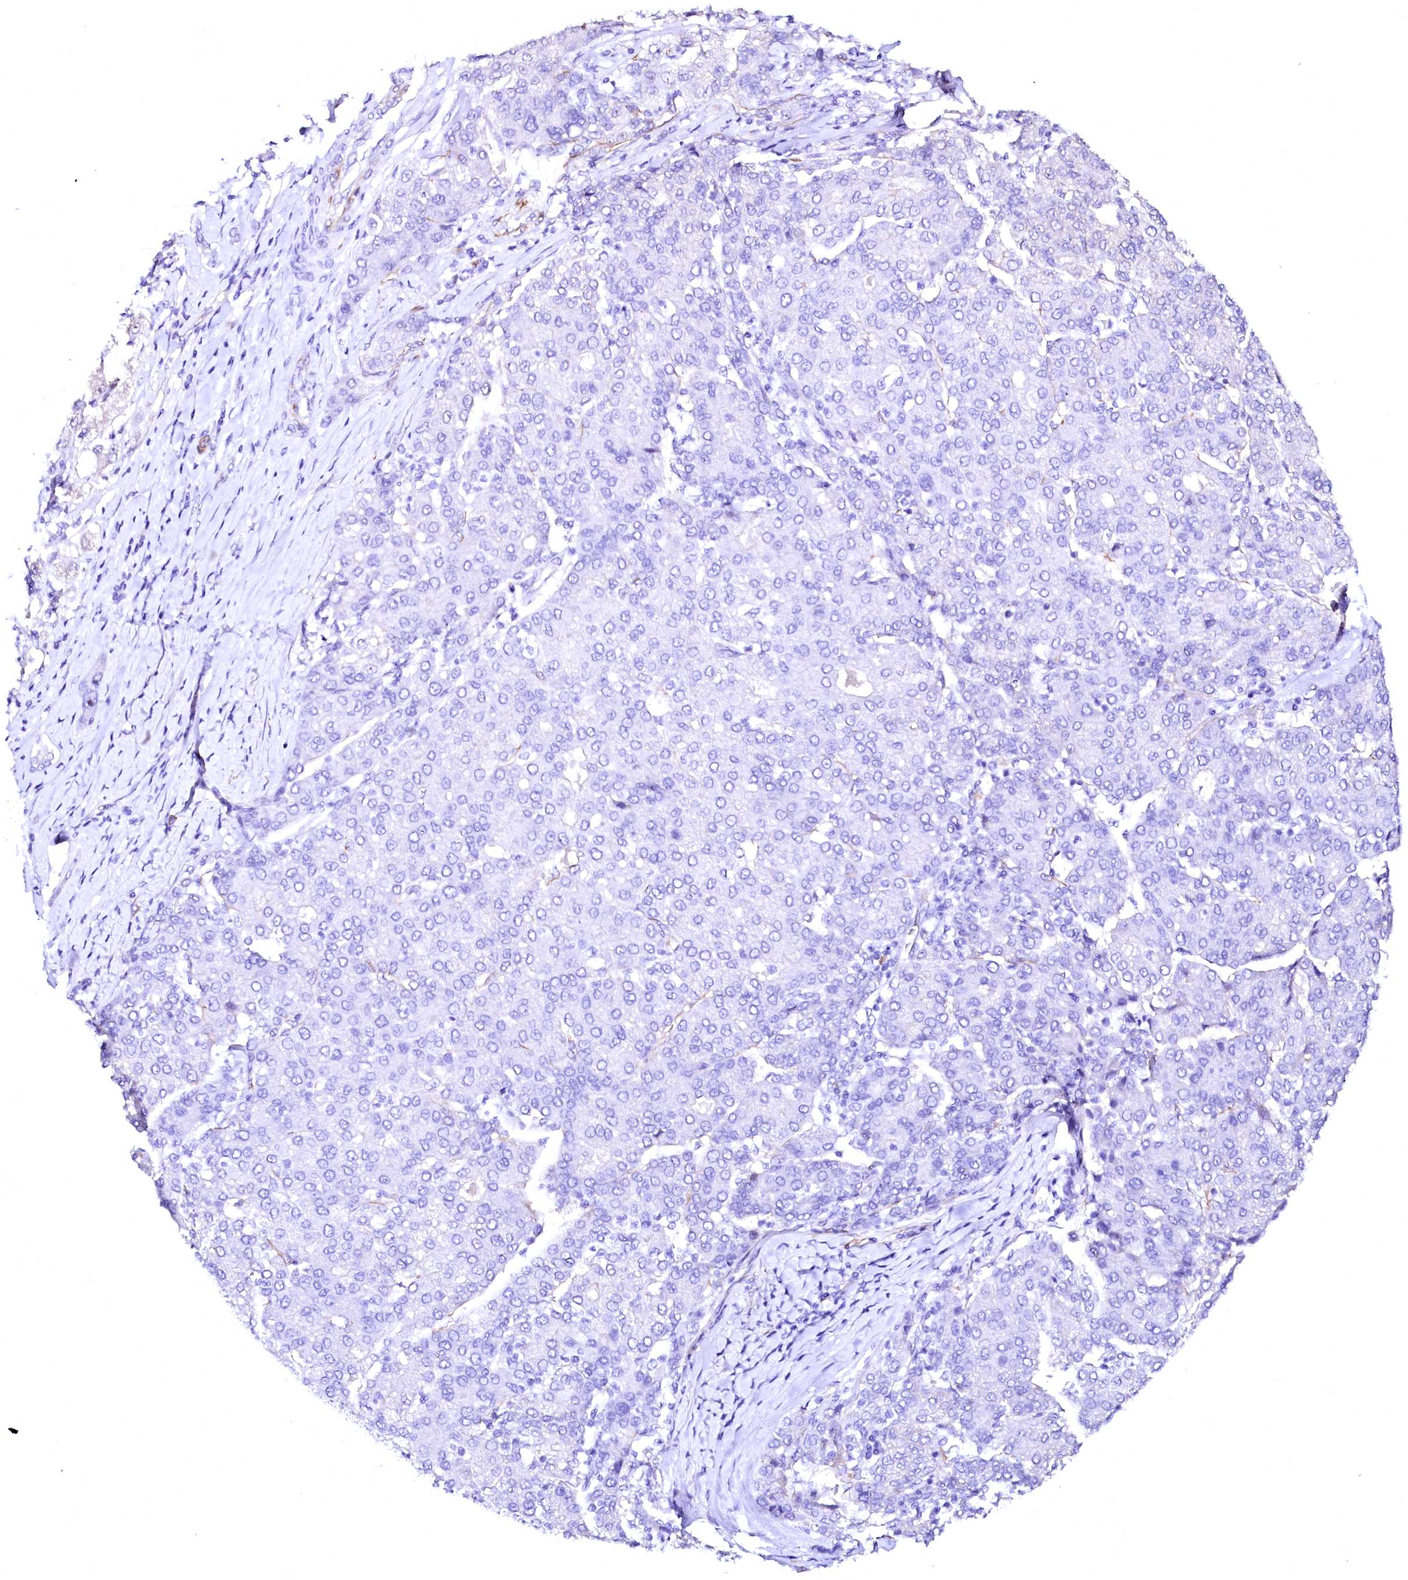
{"staining": {"intensity": "negative", "quantity": "none", "location": "none"}, "tissue": "liver cancer", "cell_type": "Tumor cells", "image_type": "cancer", "snomed": [{"axis": "morphology", "description": "Carcinoma, Hepatocellular, NOS"}, {"axis": "topography", "description": "Liver"}], "caption": "Immunohistochemistry image of neoplastic tissue: human liver cancer stained with DAB reveals no significant protein expression in tumor cells.", "gene": "SFR1", "patient": {"sex": "male", "age": 65}}